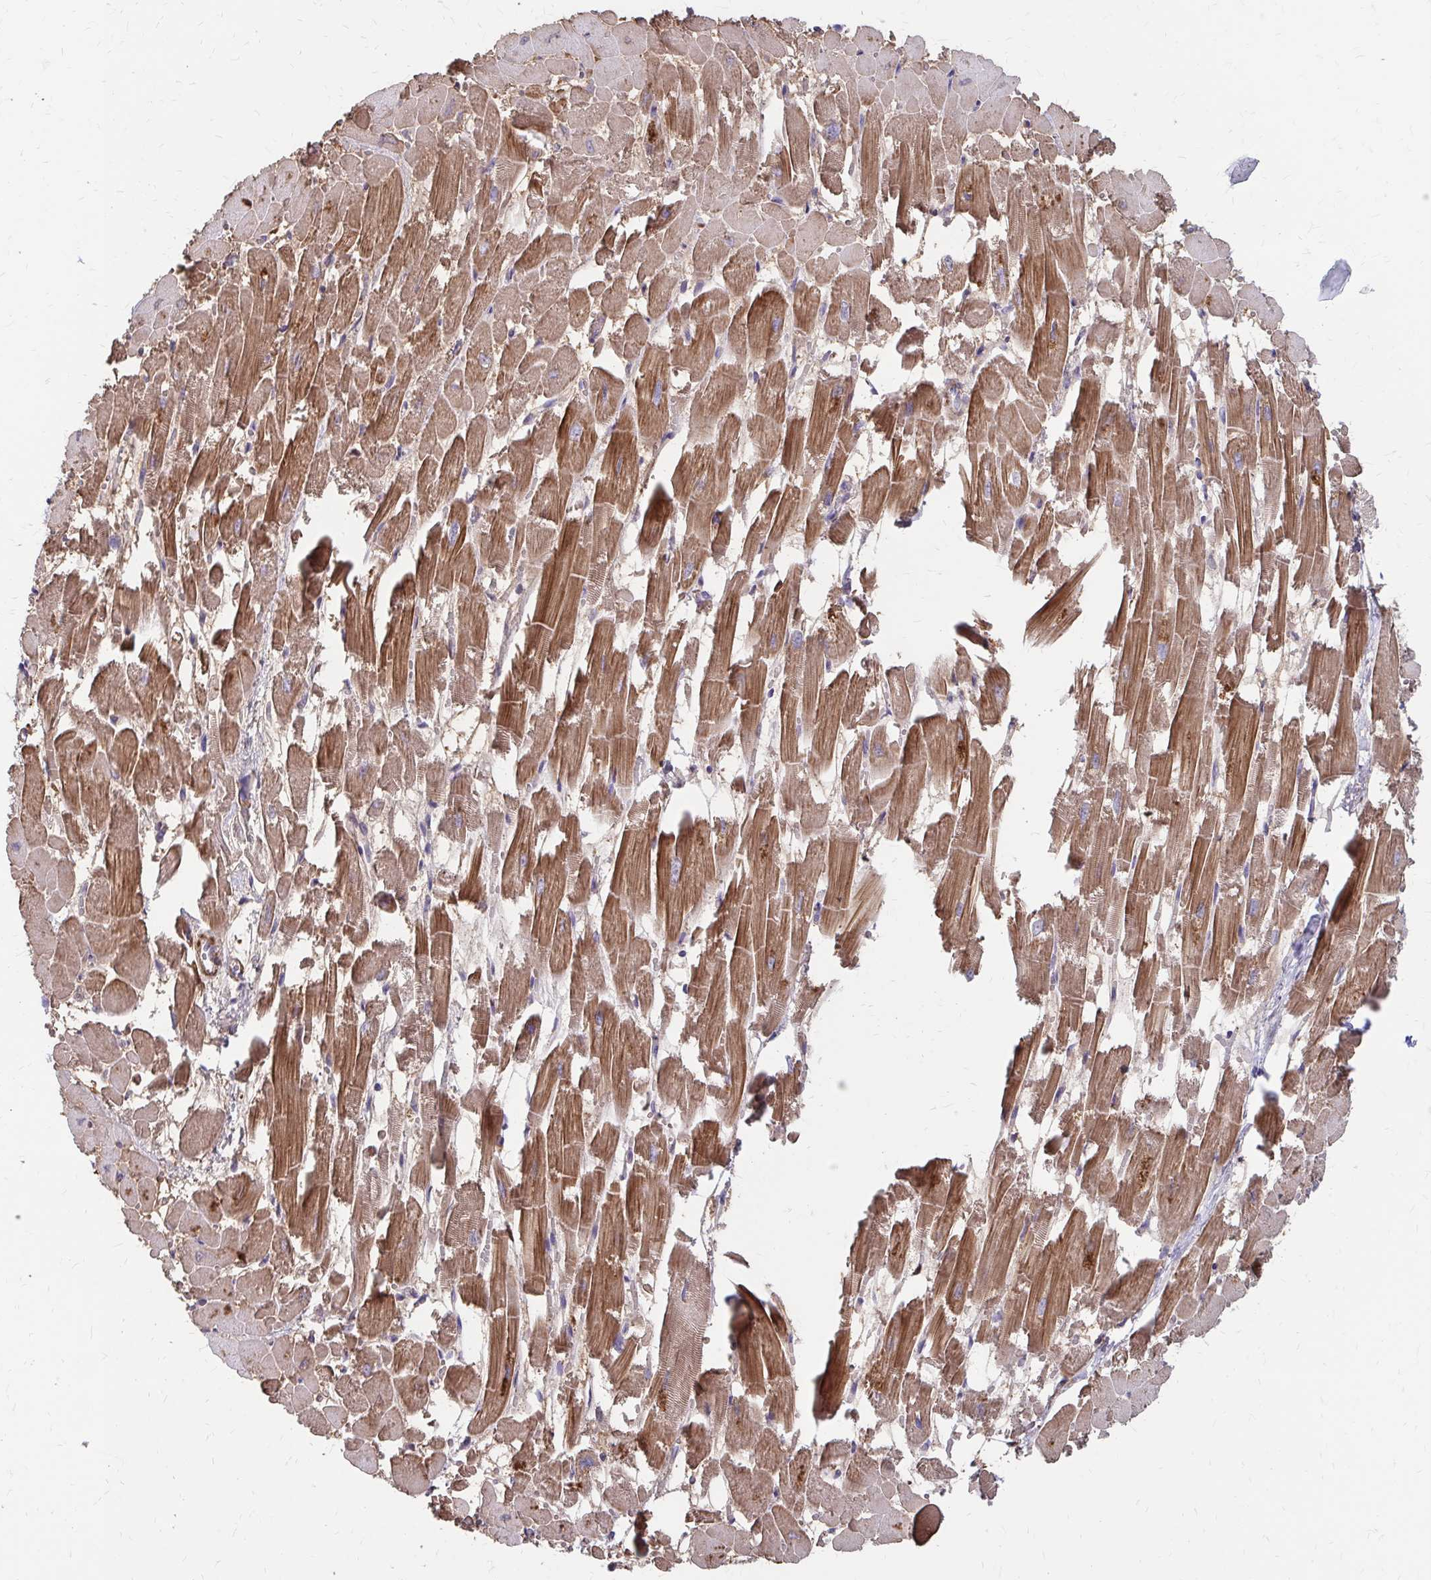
{"staining": {"intensity": "moderate", "quantity": ">75%", "location": "cytoplasmic/membranous"}, "tissue": "heart muscle", "cell_type": "Cardiomyocytes", "image_type": "normal", "snomed": [{"axis": "morphology", "description": "Normal tissue, NOS"}, {"axis": "topography", "description": "Heart"}], "caption": "There is medium levels of moderate cytoplasmic/membranous expression in cardiomyocytes of unremarkable heart muscle, as demonstrated by immunohistochemical staining (brown color).", "gene": "IFI44L", "patient": {"sex": "female", "age": 52}}